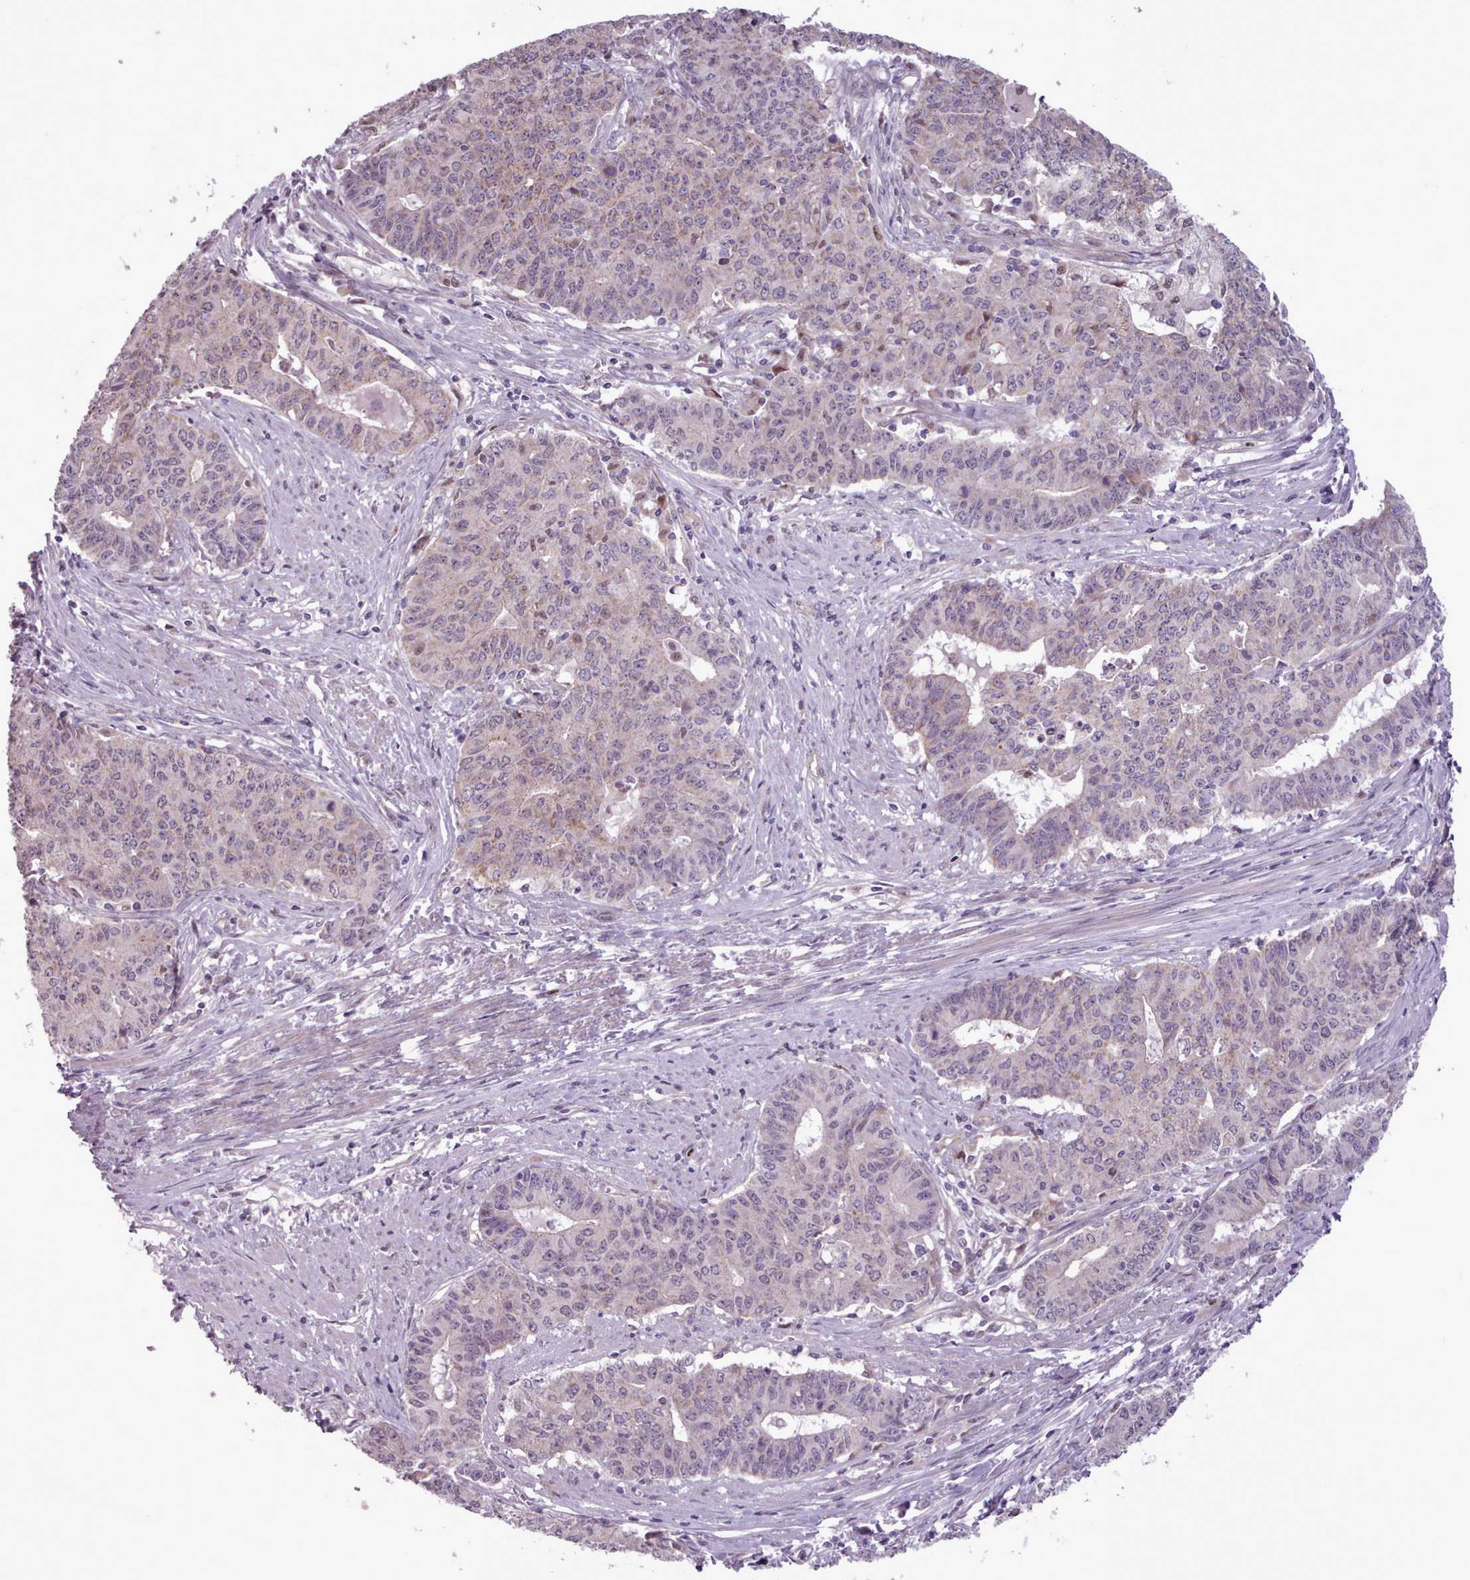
{"staining": {"intensity": "weak", "quantity": "25%-75%", "location": "cytoplasmic/membranous,nuclear"}, "tissue": "endometrial cancer", "cell_type": "Tumor cells", "image_type": "cancer", "snomed": [{"axis": "morphology", "description": "Adenocarcinoma, NOS"}, {"axis": "topography", "description": "Endometrium"}], "caption": "The histopathology image exhibits immunohistochemical staining of endometrial cancer (adenocarcinoma). There is weak cytoplasmic/membranous and nuclear expression is seen in about 25%-75% of tumor cells.", "gene": "SLURP1", "patient": {"sex": "female", "age": 59}}